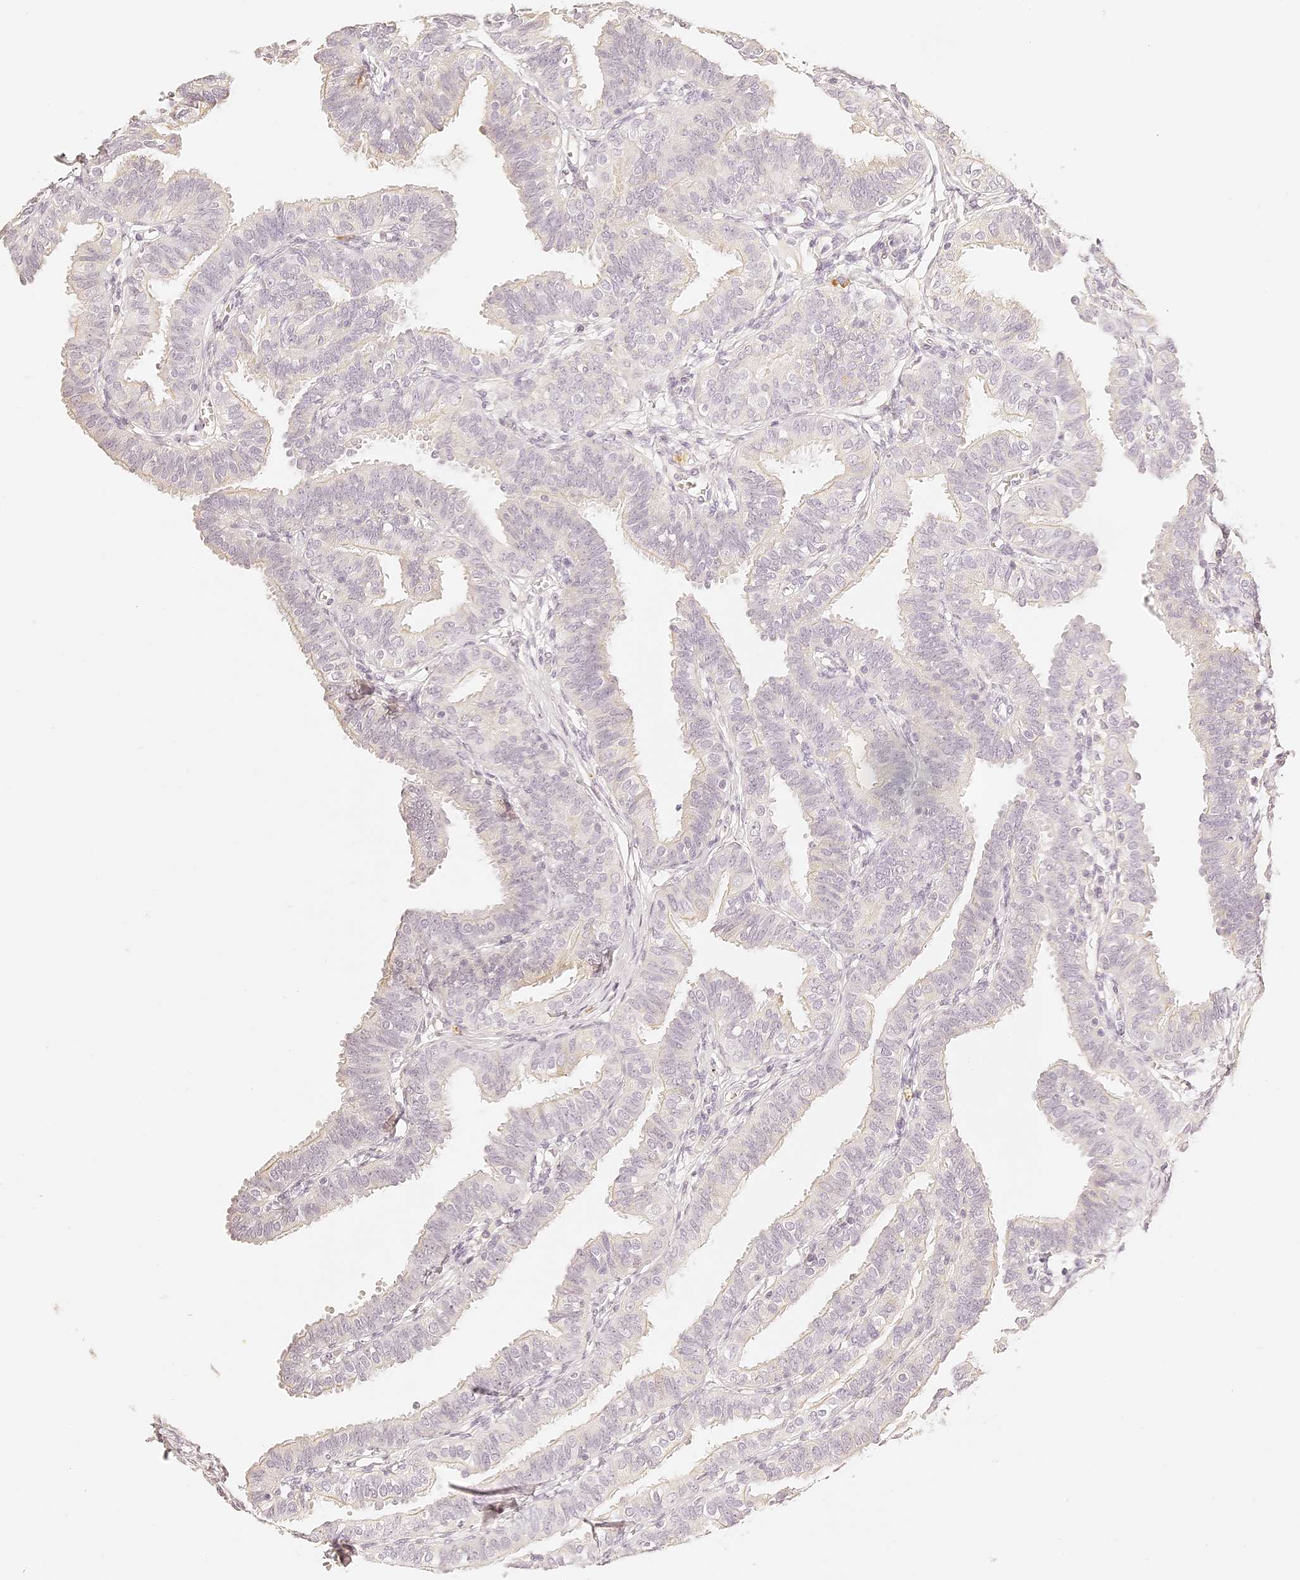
{"staining": {"intensity": "negative", "quantity": "none", "location": "none"}, "tissue": "fallopian tube", "cell_type": "Glandular cells", "image_type": "normal", "snomed": [{"axis": "morphology", "description": "Normal tissue, NOS"}, {"axis": "topography", "description": "Fallopian tube"}], "caption": "There is no significant positivity in glandular cells of fallopian tube. (Brightfield microscopy of DAB (3,3'-diaminobenzidine) immunohistochemistry at high magnification).", "gene": "TRIM45", "patient": {"sex": "female", "age": 35}}